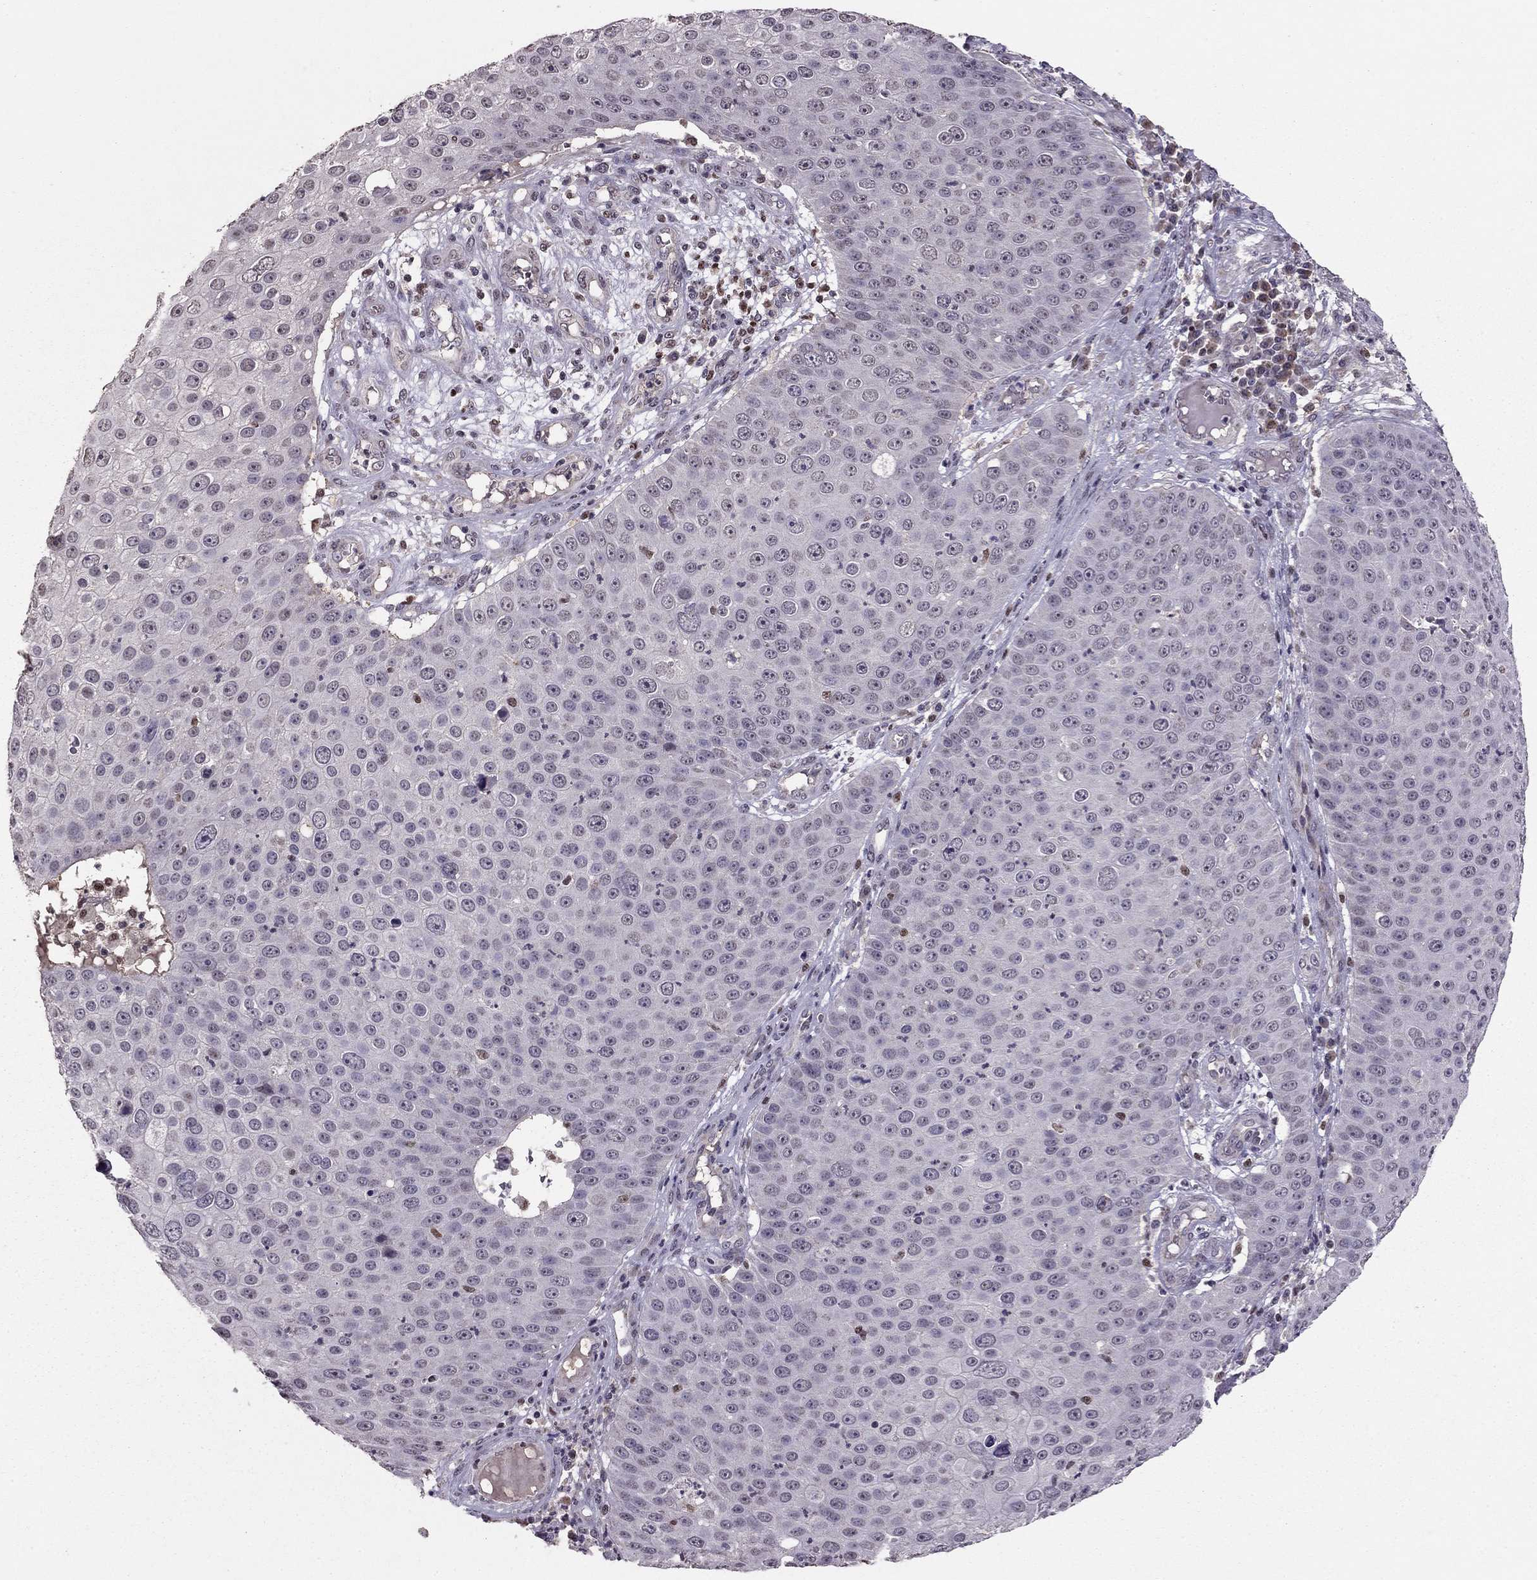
{"staining": {"intensity": "negative", "quantity": "none", "location": "none"}, "tissue": "skin cancer", "cell_type": "Tumor cells", "image_type": "cancer", "snomed": [{"axis": "morphology", "description": "Squamous cell carcinoma, NOS"}, {"axis": "topography", "description": "Skin"}], "caption": "An immunohistochemistry (IHC) image of skin cancer (squamous cell carcinoma) is shown. There is no staining in tumor cells of skin cancer (squamous cell carcinoma).", "gene": "HCN1", "patient": {"sex": "male", "age": 71}}